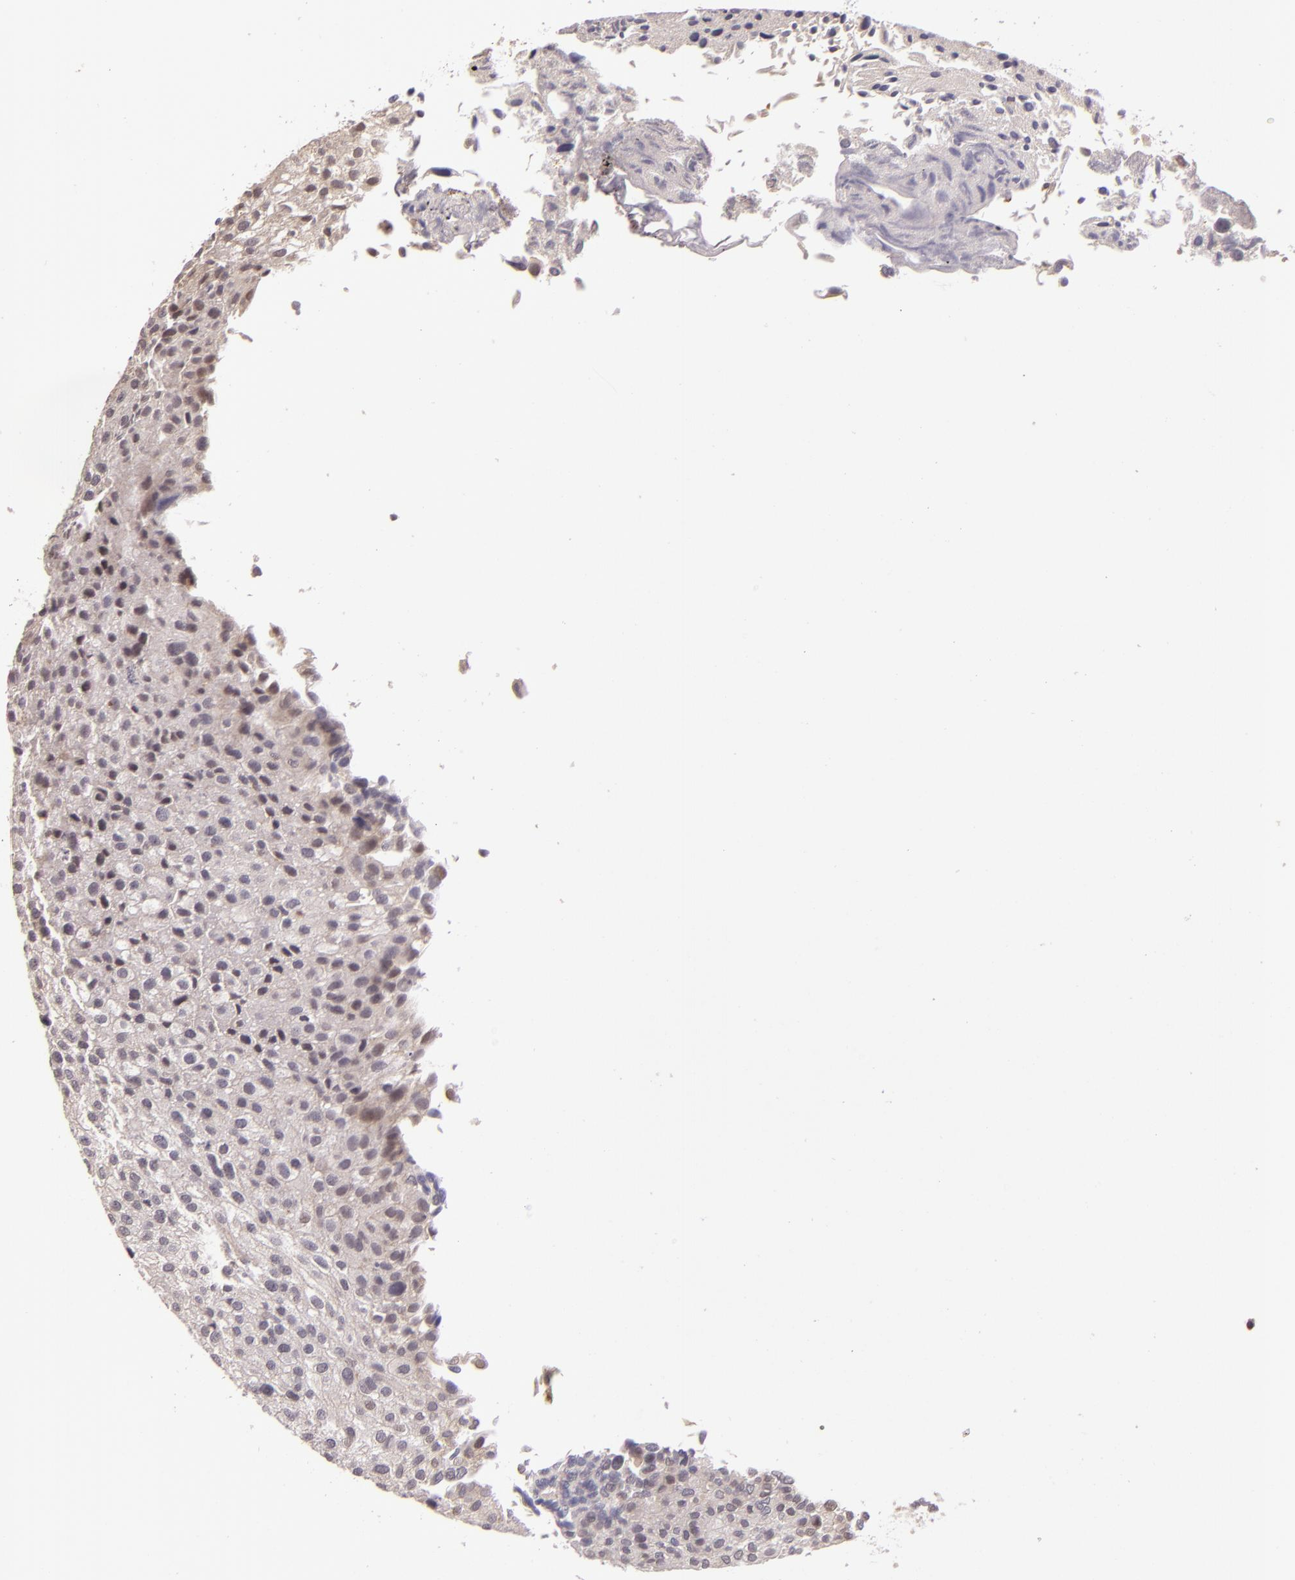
{"staining": {"intensity": "negative", "quantity": "none", "location": "none"}, "tissue": "urothelial cancer", "cell_type": "Tumor cells", "image_type": "cancer", "snomed": [{"axis": "morphology", "description": "Urothelial carcinoma, Low grade"}, {"axis": "topography", "description": "Urinary bladder"}], "caption": "Immunohistochemistry image of neoplastic tissue: low-grade urothelial carcinoma stained with DAB (3,3'-diaminobenzidine) demonstrates no significant protein expression in tumor cells. (DAB (3,3'-diaminobenzidine) immunohistochemistry (IHC) with hematoxylin counter stain).", "gene": "ARMH4", "patient": {"sex": "female", "age": 89}}